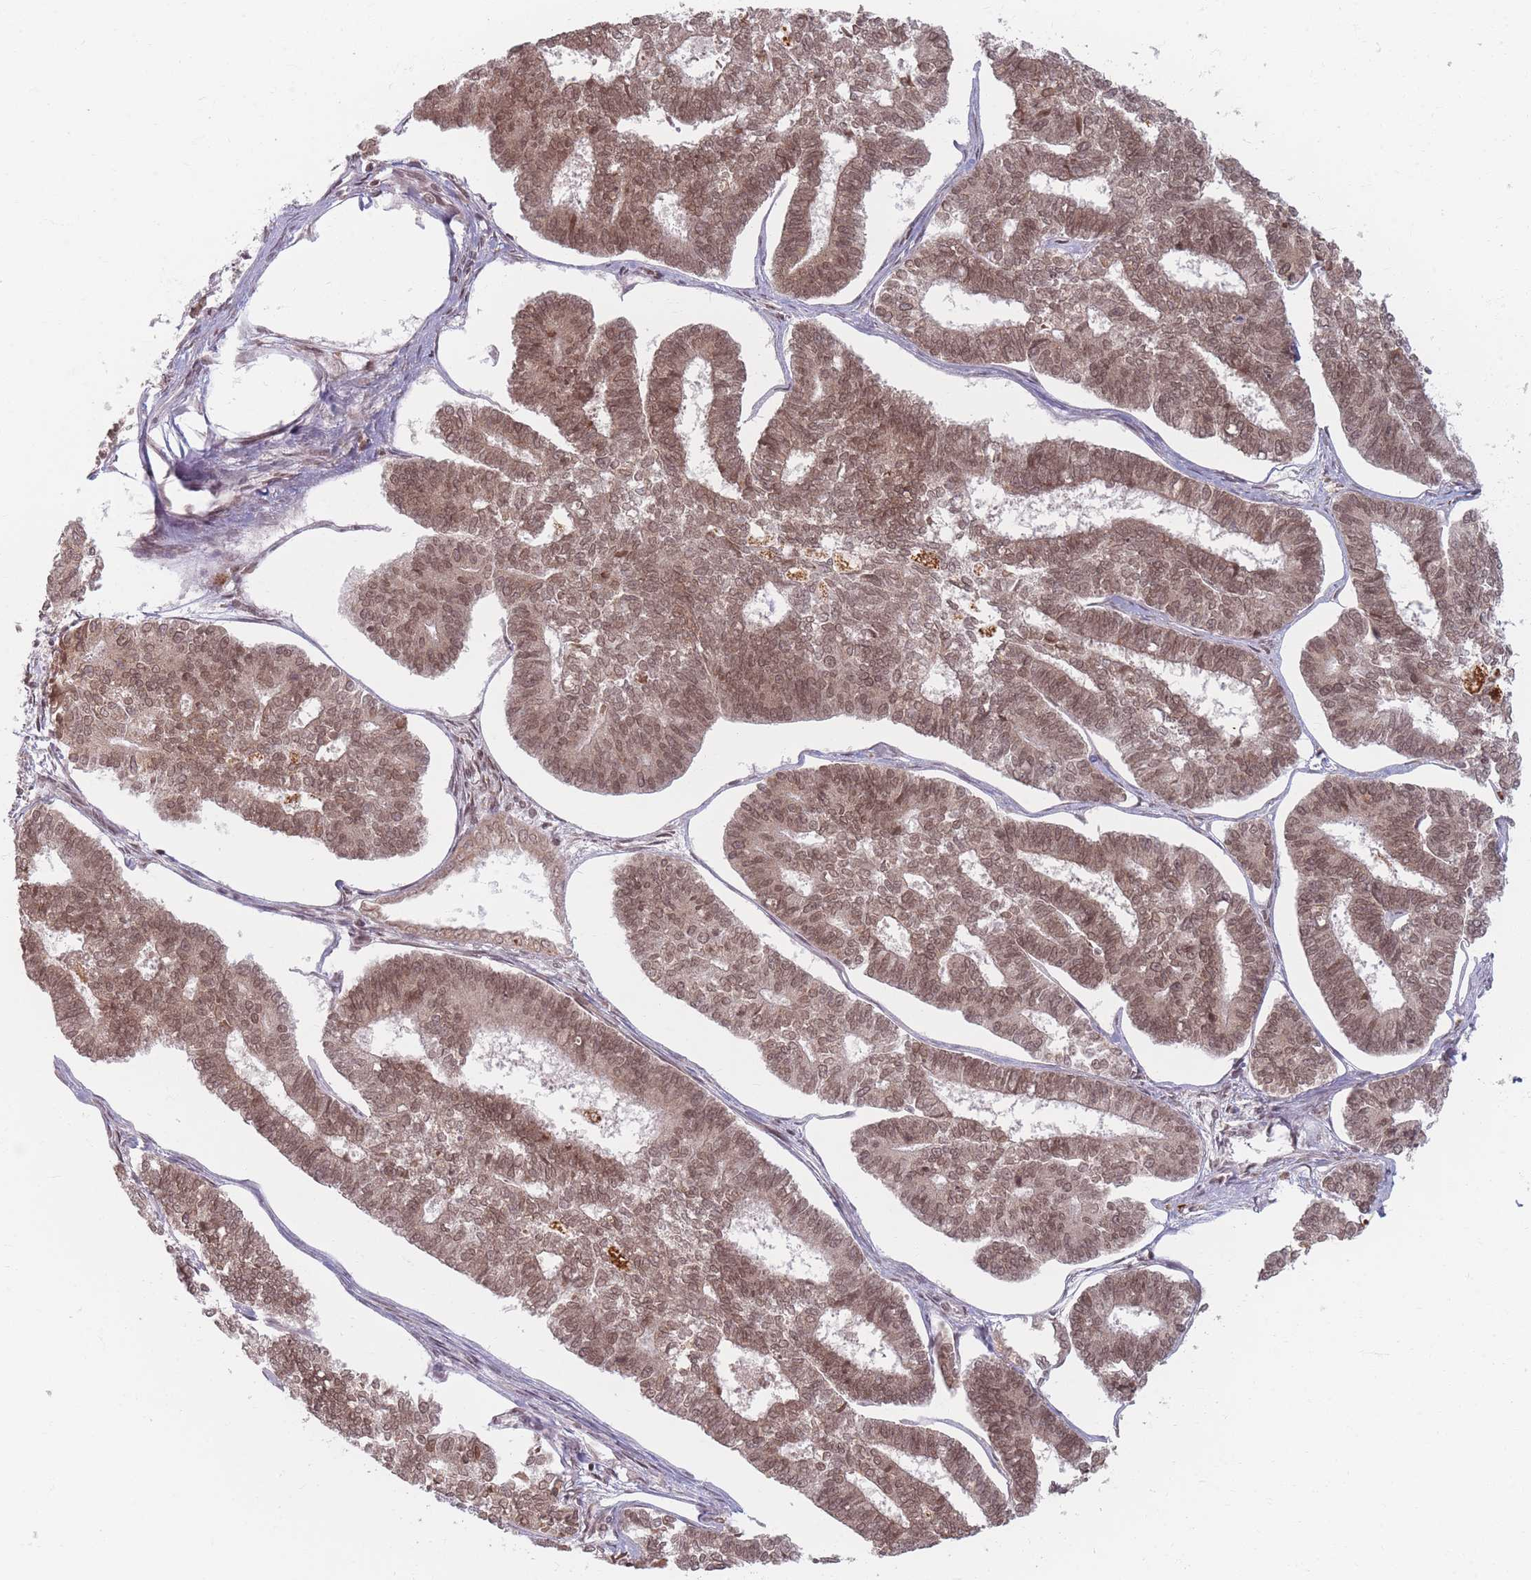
{"staining": {"intensity": "moderate", "quantity": ">75%", "location": "nuclear"}, "tissue": "endometrial cancer", "cell_type": "Tumor cells", "image_type": "cancer", "snomed": [{"axis": "morphology", "description": "Adenocarcinoma, NOS"}, {"axis": "topography", "description": "Endometrium"}], "caption": "There is medium levels of moderate nuclear positivity in tumor cells of endometrial adenocarcinoma, as demonstrated by immunohistochemical staining (brown color).", "gene": "SPATA45", "patient": {"sex": "female", "age": 70}}